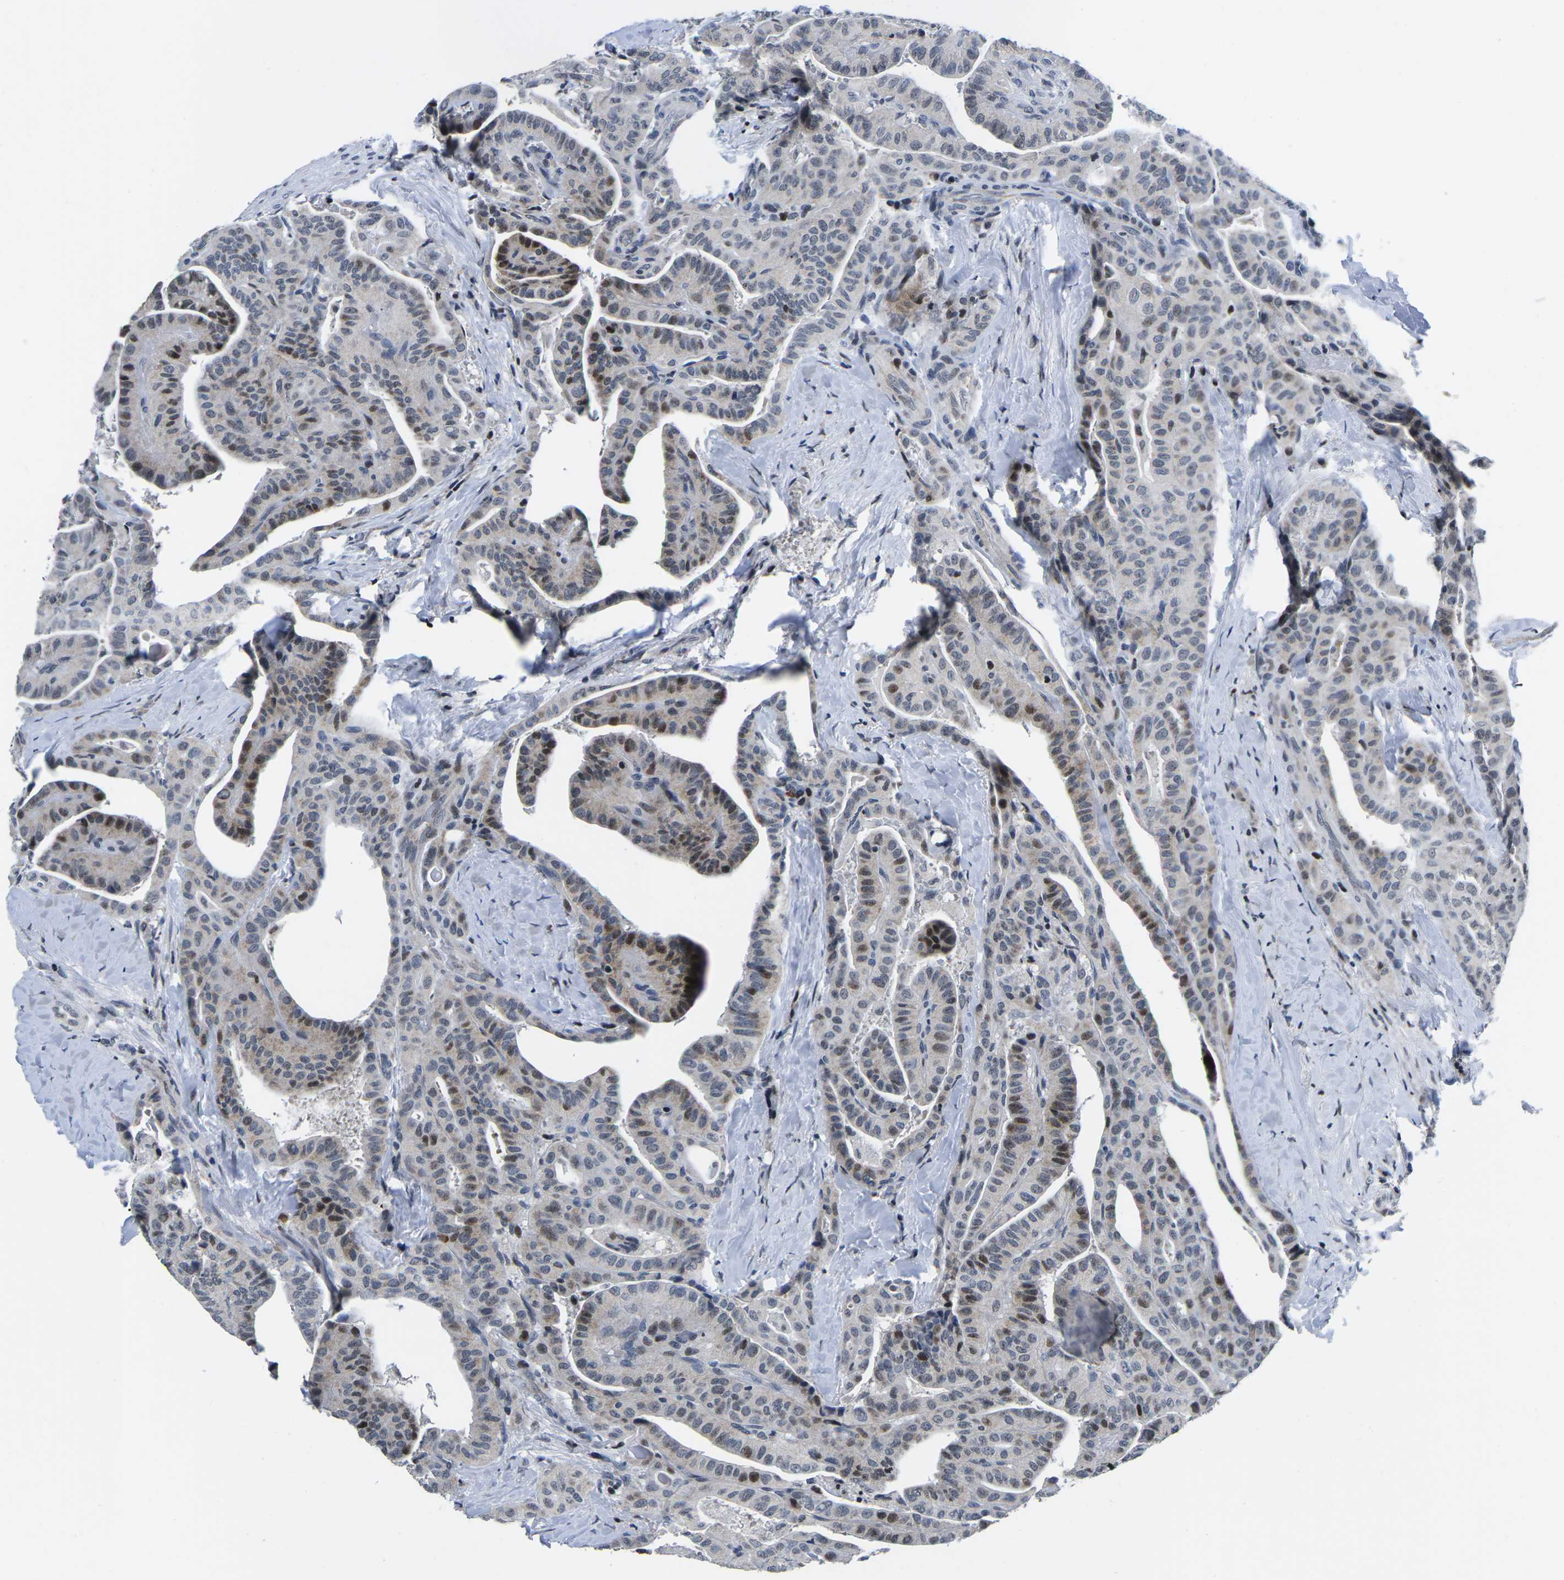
{"staining": {"intensity": "strong", "quantity": "25%-75%", "location": "nuclear"}, "tissue": "thyroid cancer", "cell_type": "Tumor cells", "image_type": "cancer", "snomed": [{"axis": "morphology", "description": "Papillary adenocarcinoma, NOS"}, {"axis": "topography", "description": "Thyroid gland"}], "caption": "Papillary adenocarcinoma (thyroid) stained with a brown dye exhibits strong nuclear positive staining in about 25%-75% of tumor cells.", "gene": "CDC73", "patient": {"sex": "male", "age": 77}}